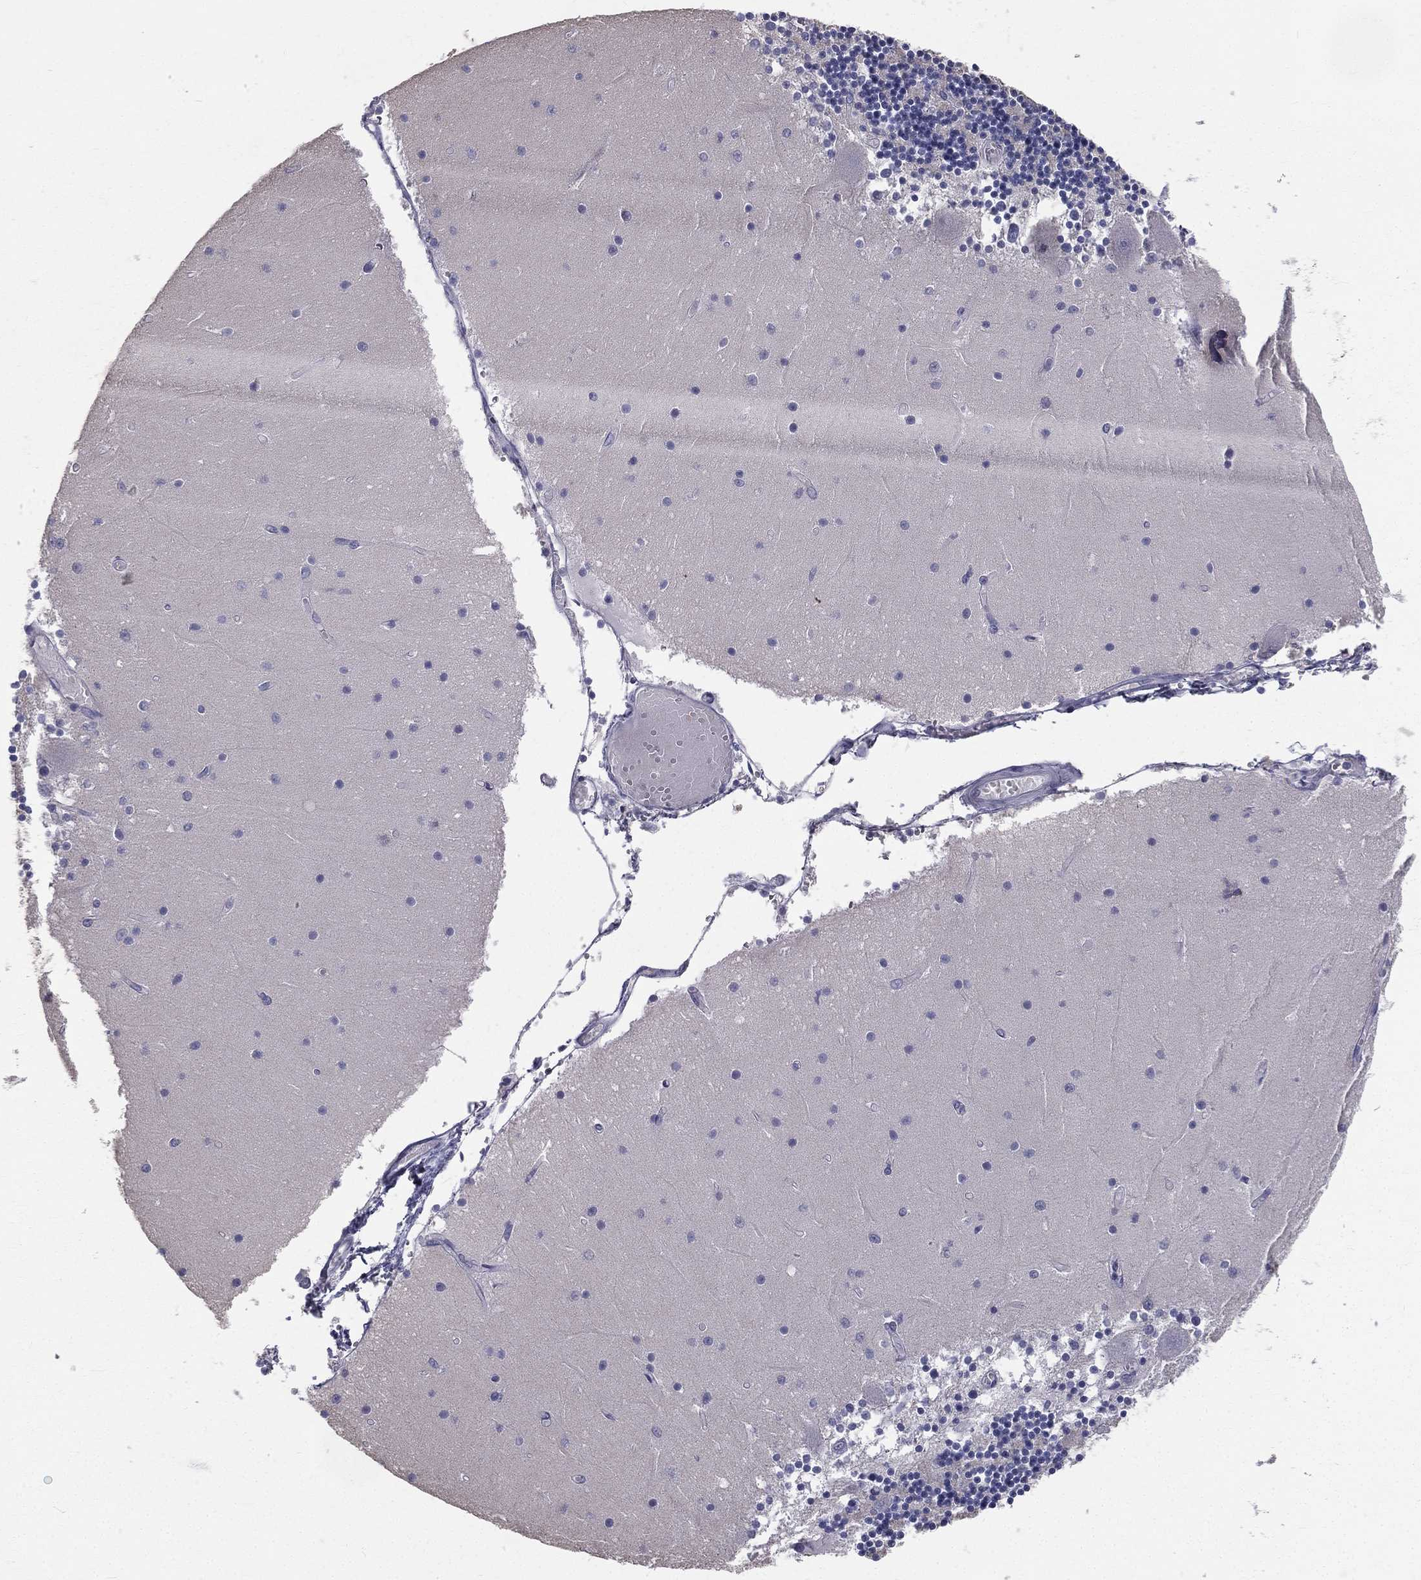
{"staining": {"intensity": "negative", "quantity": "none", "location": "none"}, "tissue": "cerebellum", "cell_type": "Cells in granular layer", "image_type": "normal", "snomed": [{"axis": "morphology", "description": "Normal tissue, NOS"}, {"axis": "topography", "description": "Cerebellum"}], "caption": "IHC of normal cerebellum demonstrates no positivity in cells in granular layer. The staining is performed using DAB brown chromogen with nuclei counter-stained in using hematoxylin.", "gene": "MUC13", "patient": {"sex": "female", "age": 28}}